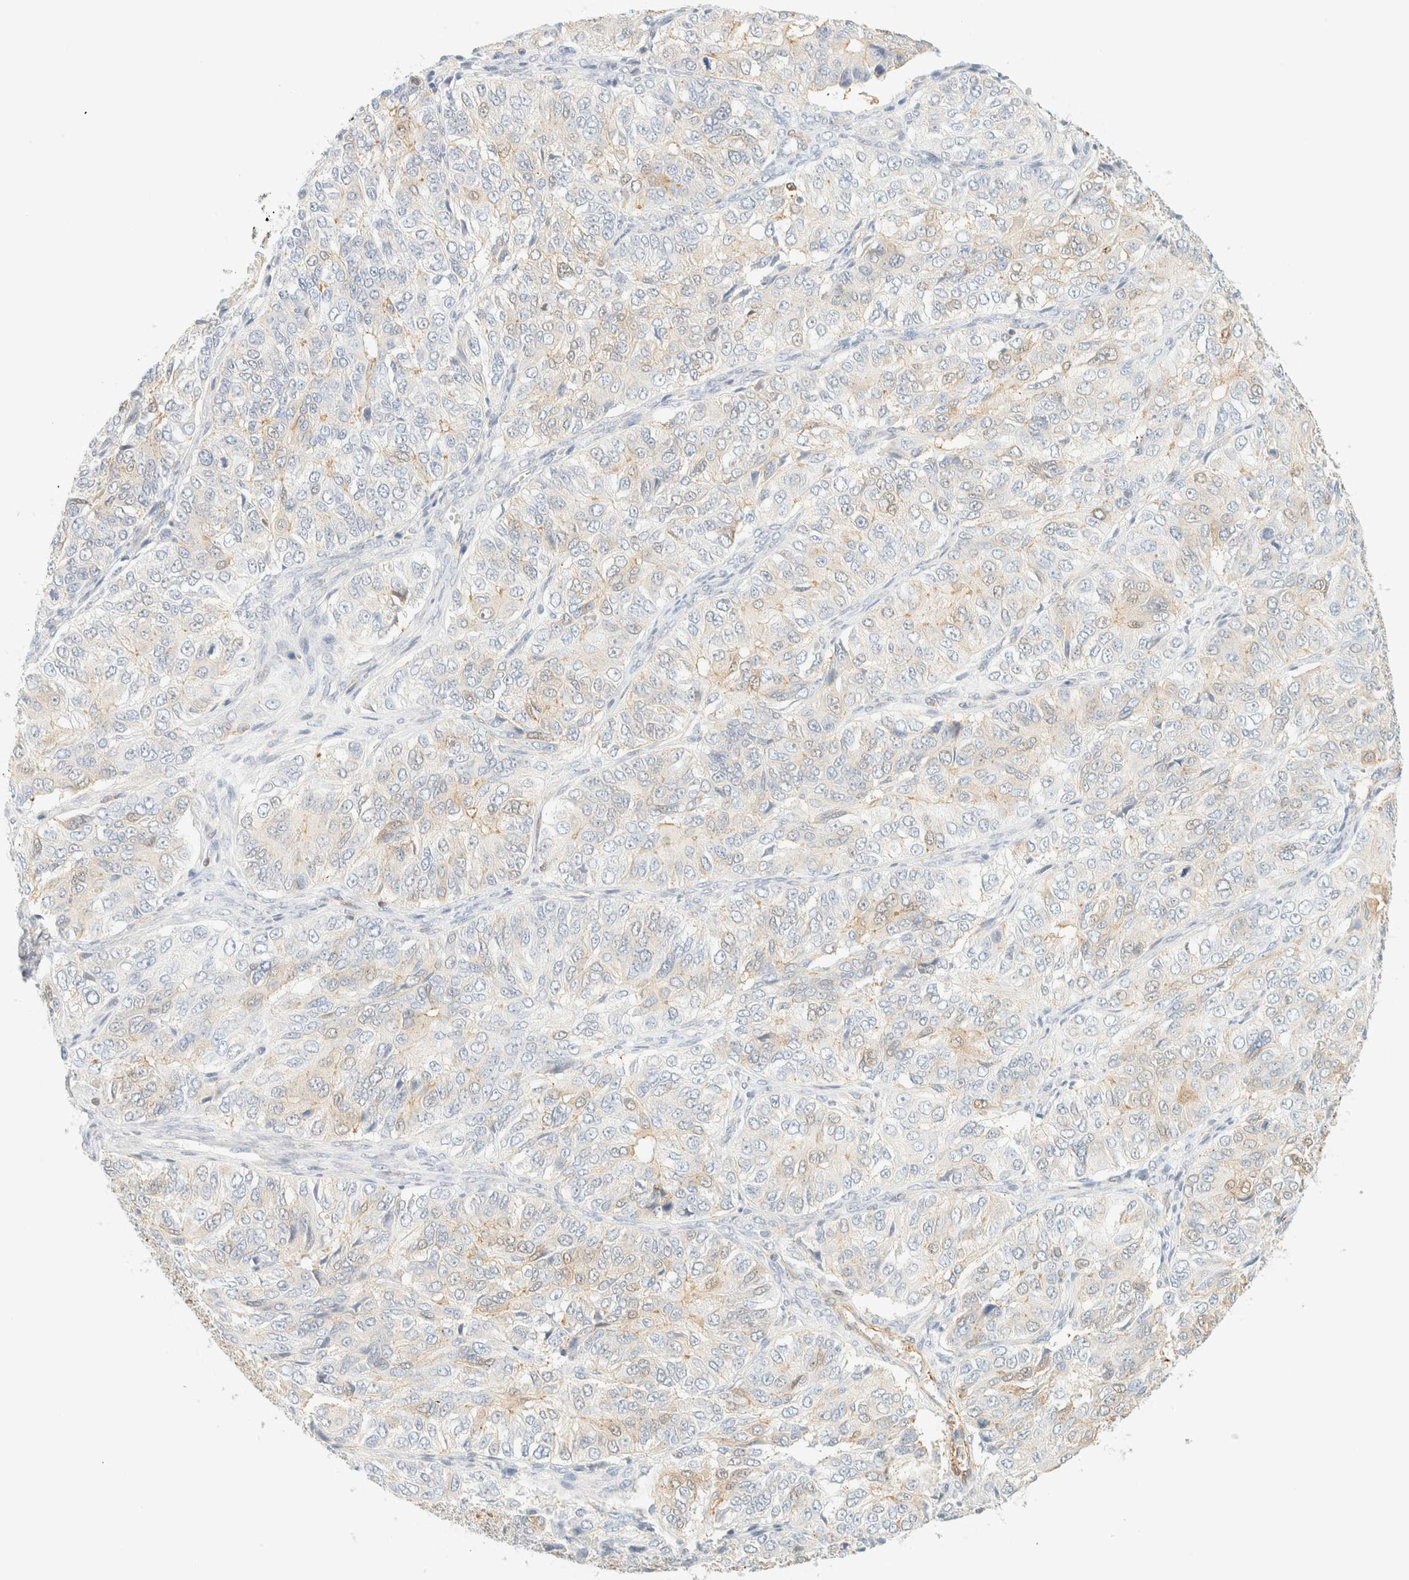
{"staining": {"intensity": "negative", "quantity": "none", "location": "none"}, "tissue": "ovarian cancer", "cell_type": "Tumor cells", "image_type": "cancer", "snomed": [{"axis": "morphology", "description": "Carcinoma, endometroid"}, {"axis": "topography", "description": "Ovary"}], "caption": "This histopathology image is of endometroid carcinoma (ovarian) stained with immunohistochemistry to label a protein in brown with the nuclei are counter-stained blue. There is no positivity in tumor cells.", "gene": "OTOP2", "patient": {"sex": "female", "age": 51}}